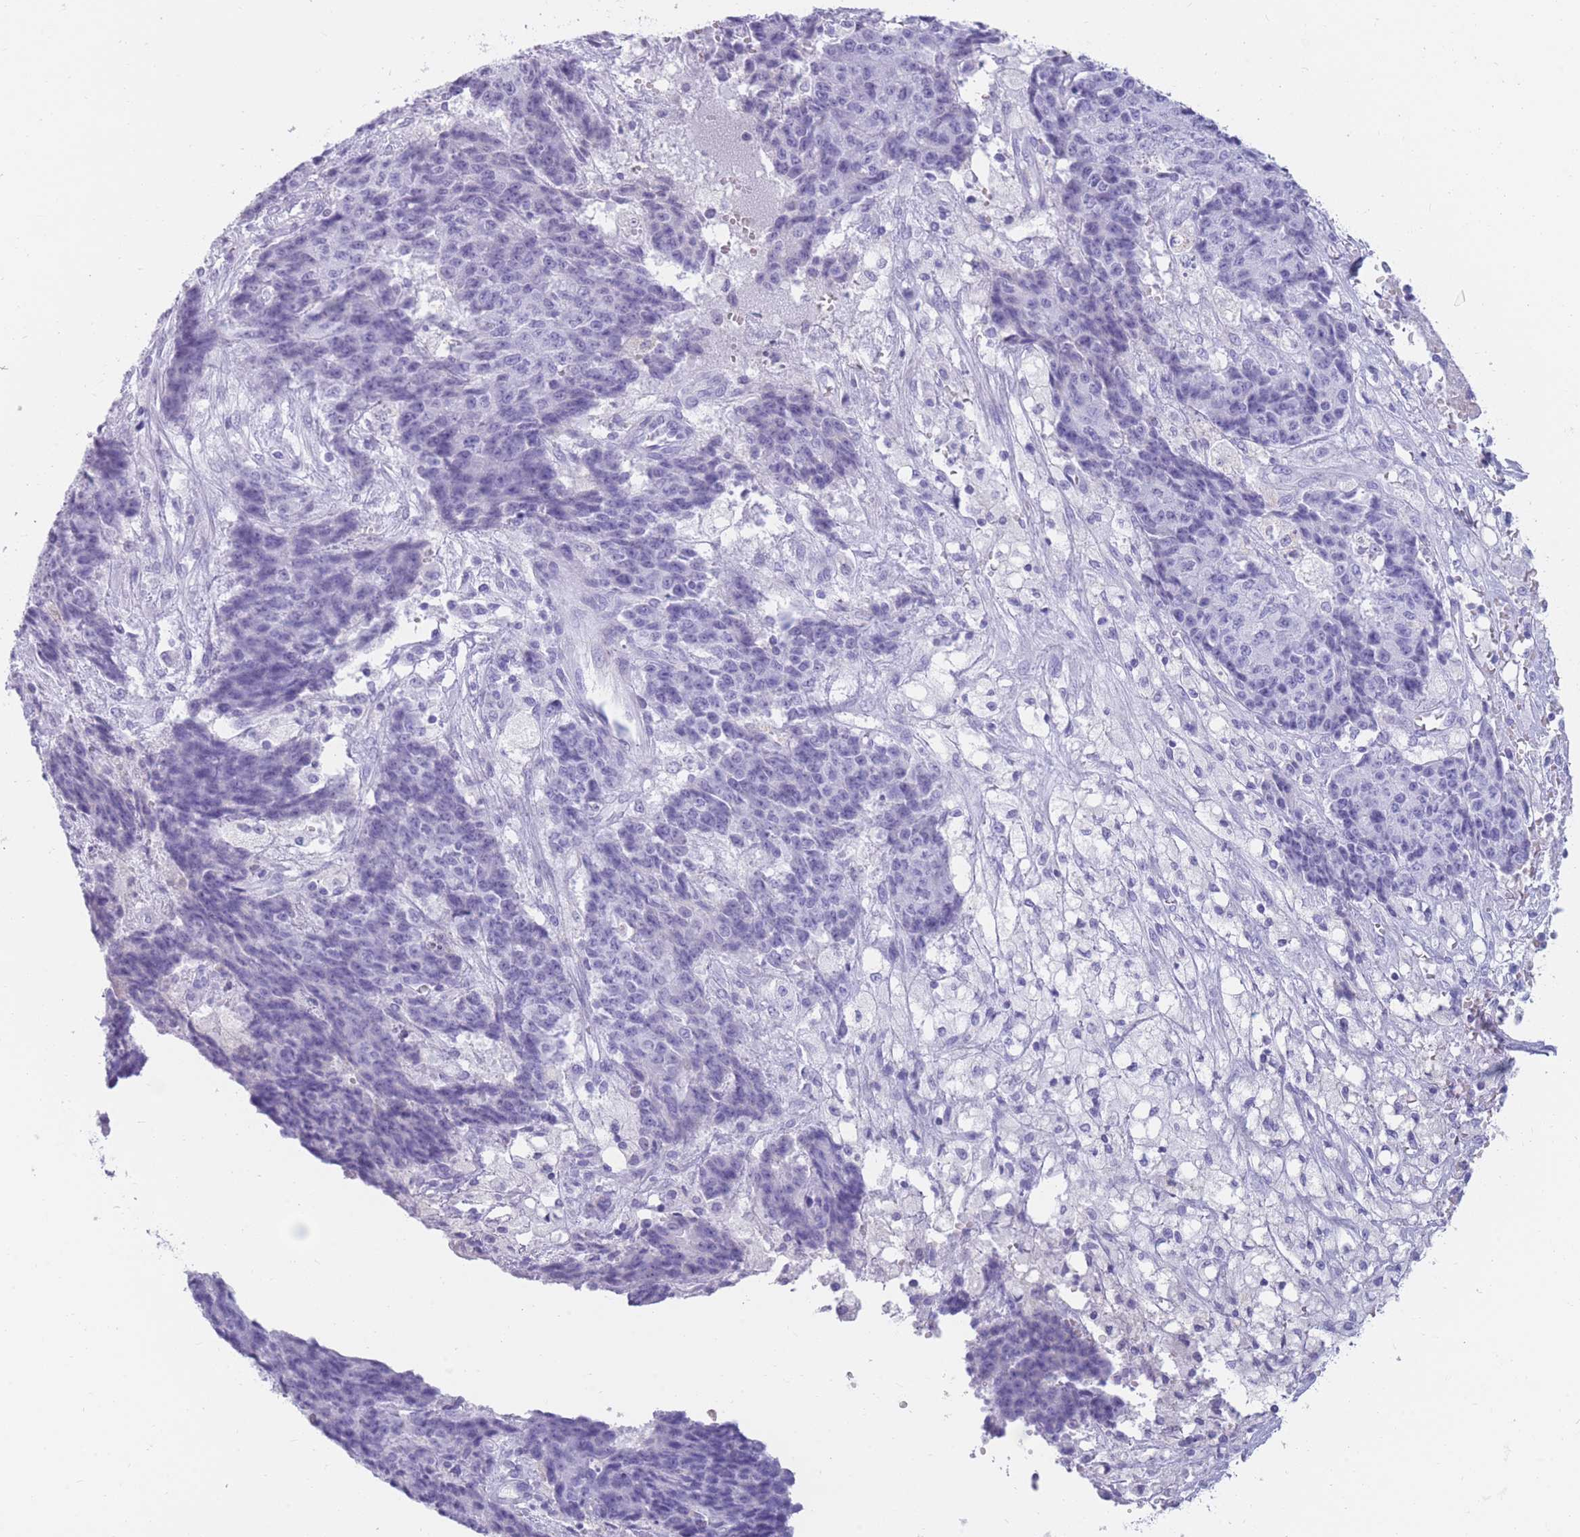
{"staining": {"intensity": "negative", "quantity": "none", "location": "none"}, "tissue": "ovarian cancer", "cell_type": "Tumor cells", "image_type": "cancer", "snomed": [{"axis": "morphology", "description": "Carcinoma, endometroid"}, {"axis": "topography", "description": "Ovary"}], "caption": "DAB immunohistochemical staining of endometroid carcinoma (ovarian) reveals no significant expression in tumor cells. Nuclei are stained in blue.", "gene": "TNFSF11", "patient": {"sex": "female", "age": 42}}